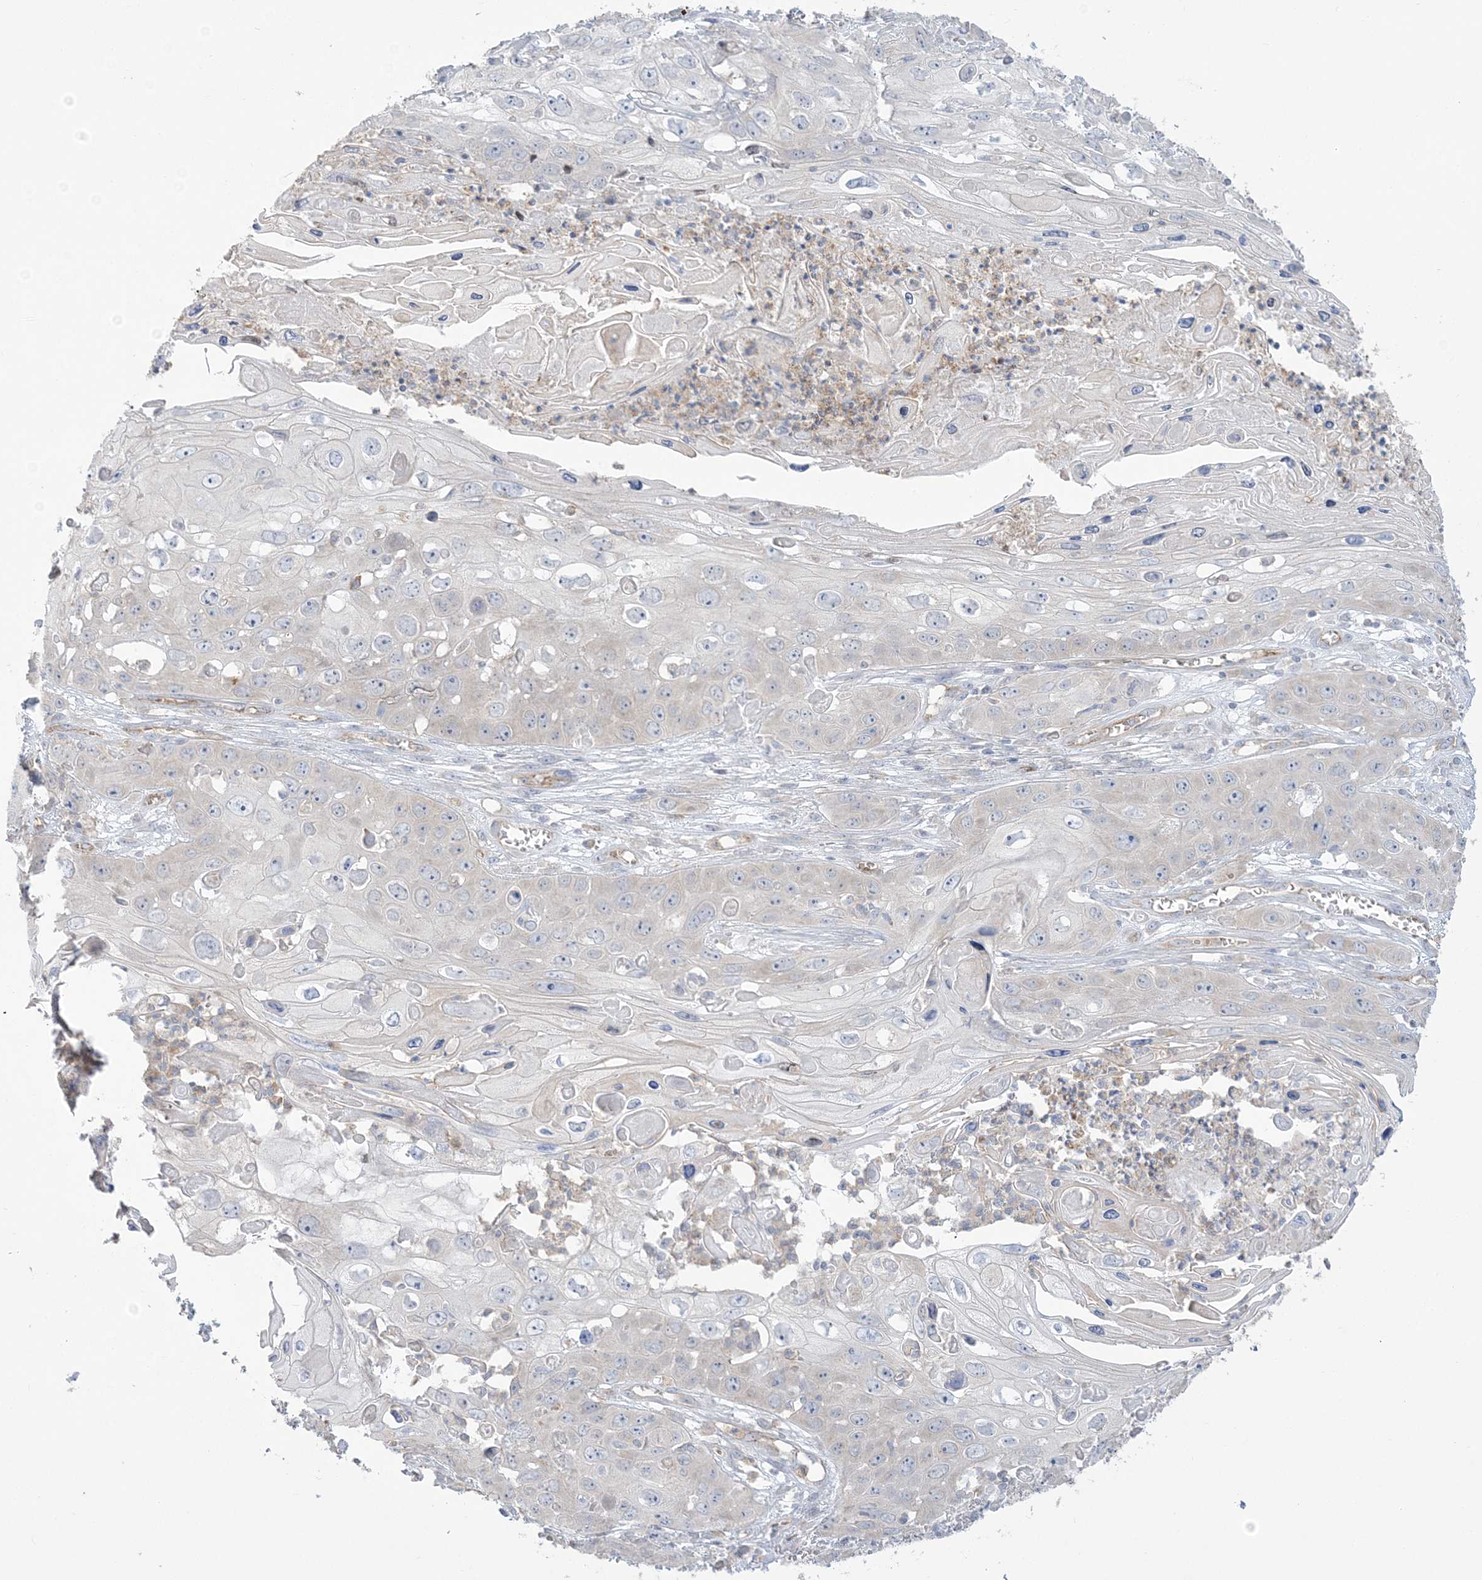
{"staining": {"intensity": "negative", "quantity": "none", "location": "none"}, "tissue": "skin cancer", "cell_type": "Tumor cells", "image_type": "cancer", "snomed": [{"axis": "morphology", "description": "Squamous cell carcinoma, NOS"}, {"axis": "topography", "description": "Skin"}], "caption": "There is no significant expression in tumor cells of skin squamous cell carcinoma.", "gene": "FARSB", "patient": {"sex": "male", "age": 55}}